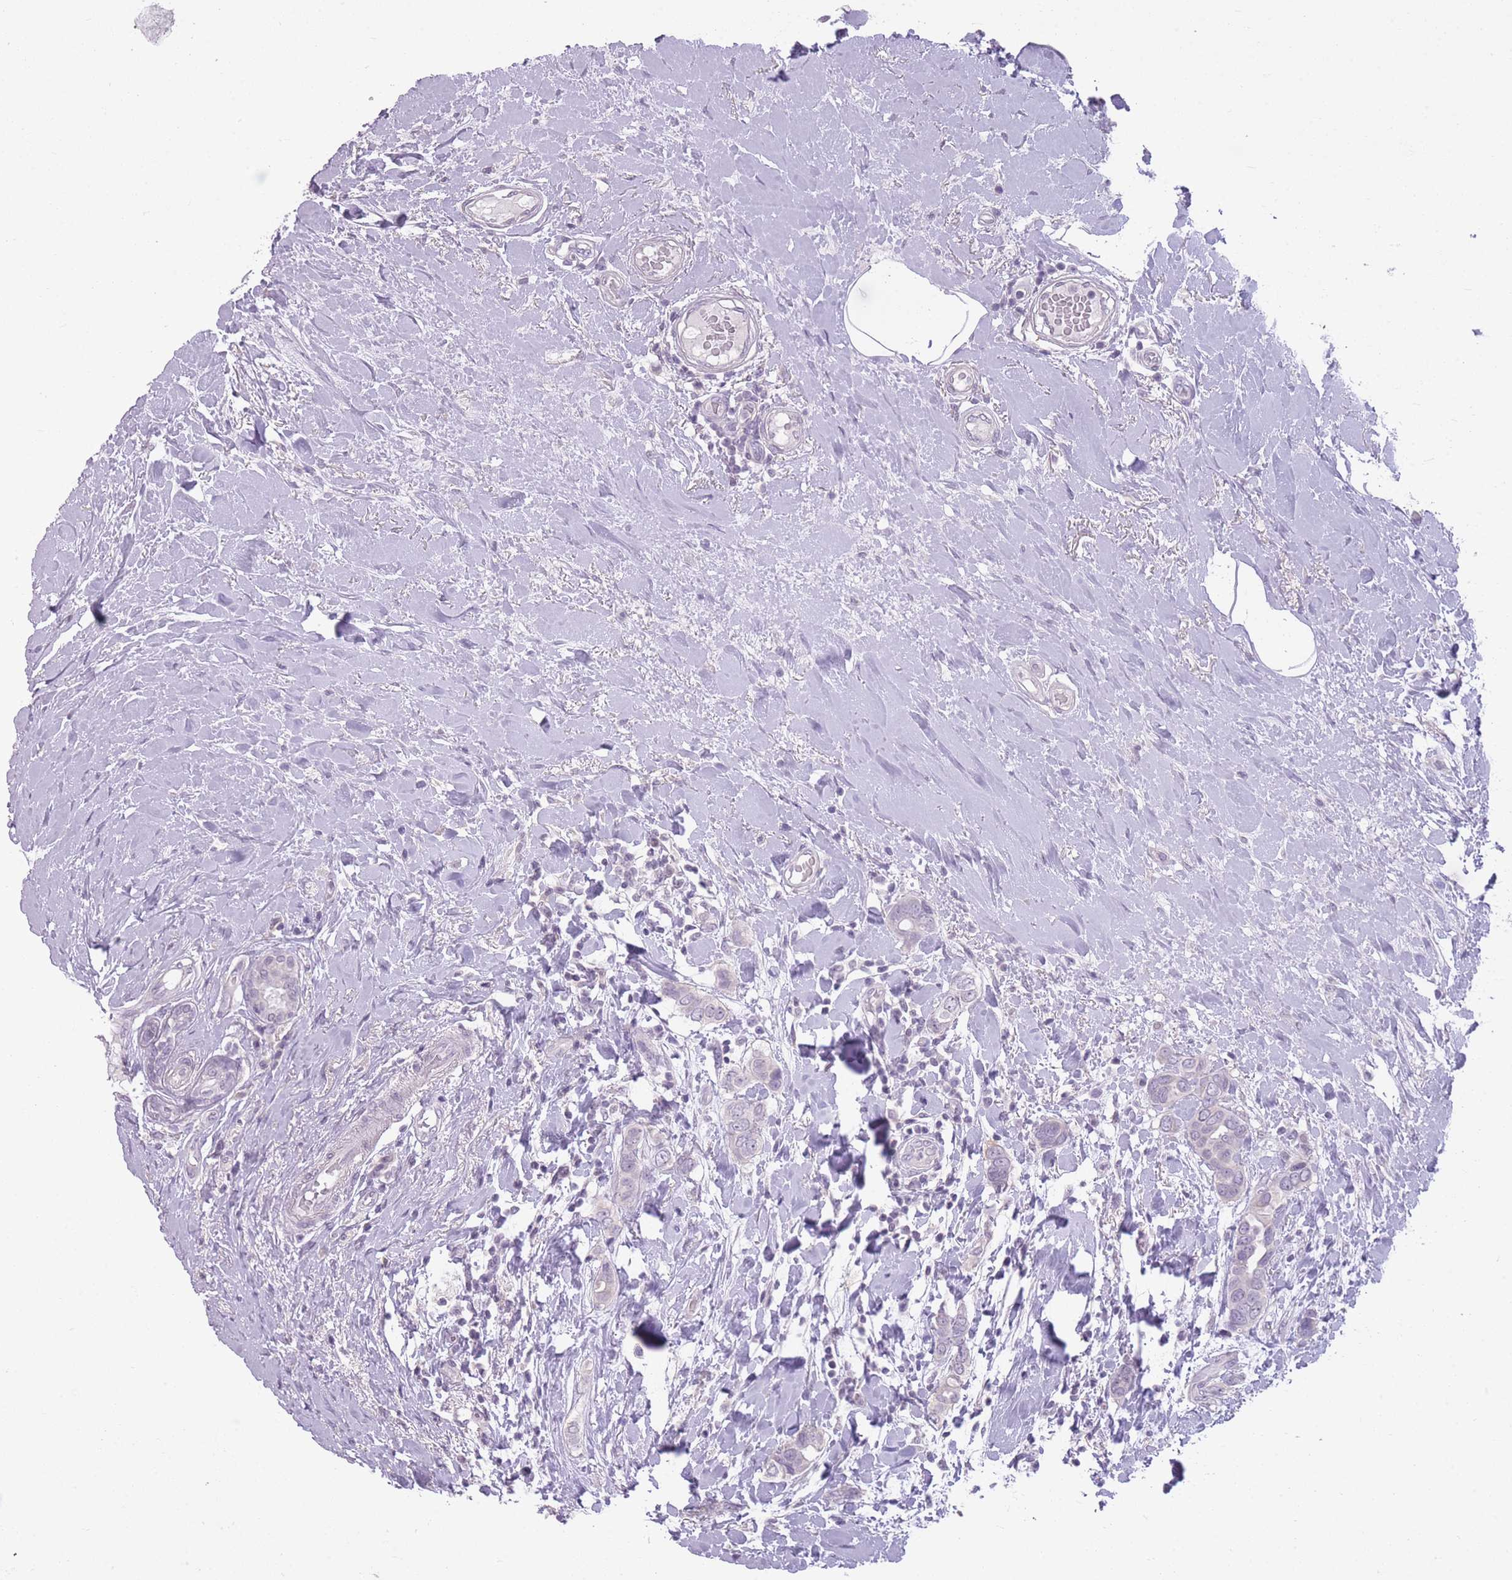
{"staining": {"intensity": "negative", "quantity": "none", "location": "none"}, "tissue": "breast cancer", "cell_type": "Tumor cells", "image_type": "cancer", "snomed": [{"axis": "morphology", "description": "Lobular carcinoma"}, {"axis": "topography", "description": "Breast"}], "caption": "Tumor cells show no significant positivity in breast cancer (lobular carcinoma).", "gene": "ZBTB24", "patient": {"sex": "female", "age": 51}}